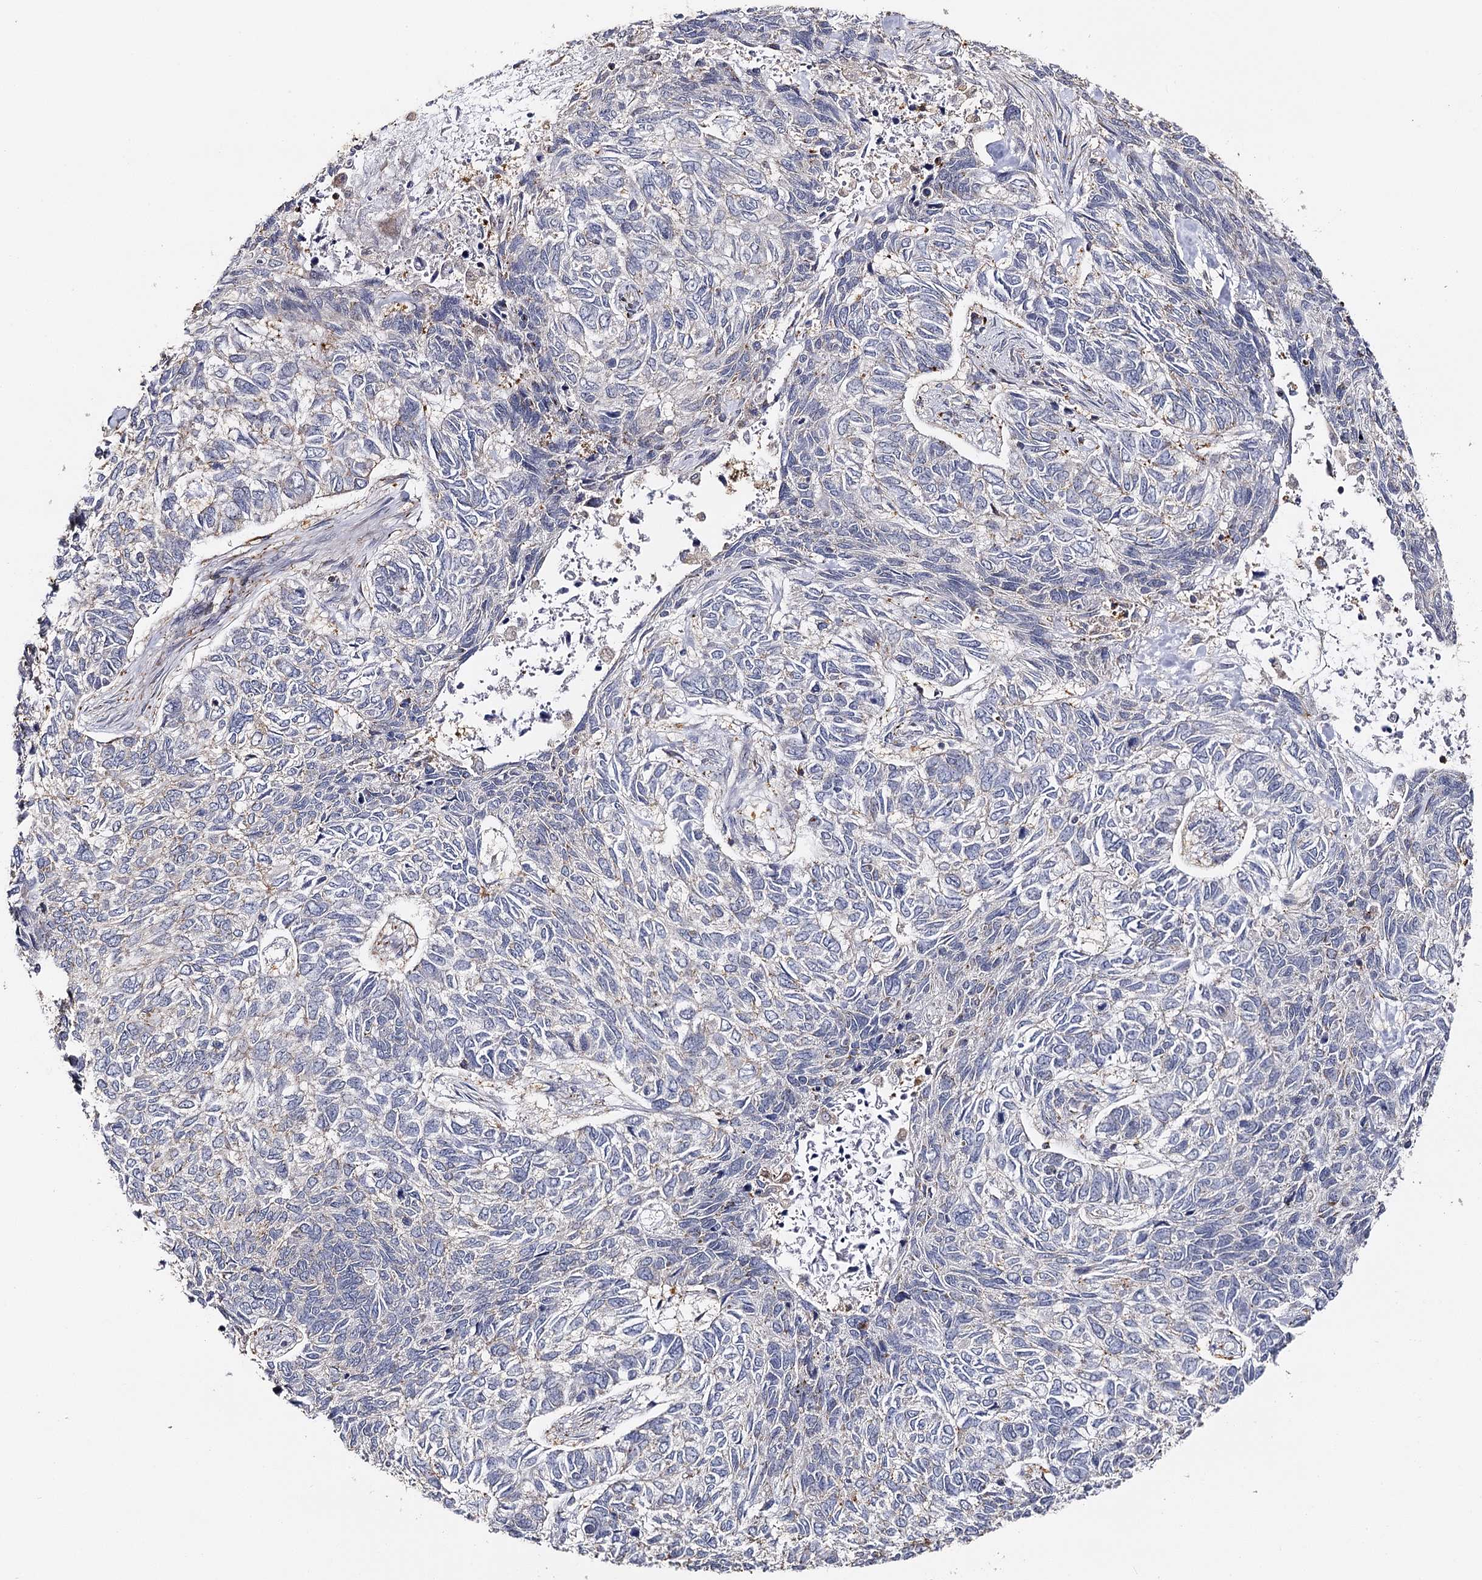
{"staining": {"intensity": "negative", "quantity": "none", "location": "none"}, "tissue": "skin cancer", "cell_type": "Tumor cells", "image_type": "cancer", "snomed": [{"axis": "morphology", "description": "Basal cell carcinoma"}, {"axis": "topography", "description": "Skin"}], "caption": "Skin cancer was stained to show a protein in brown. There is no significant positivity in tumor cells.", "gene": "SEC24B", "patient": {"sex": "female", "age": 65}}